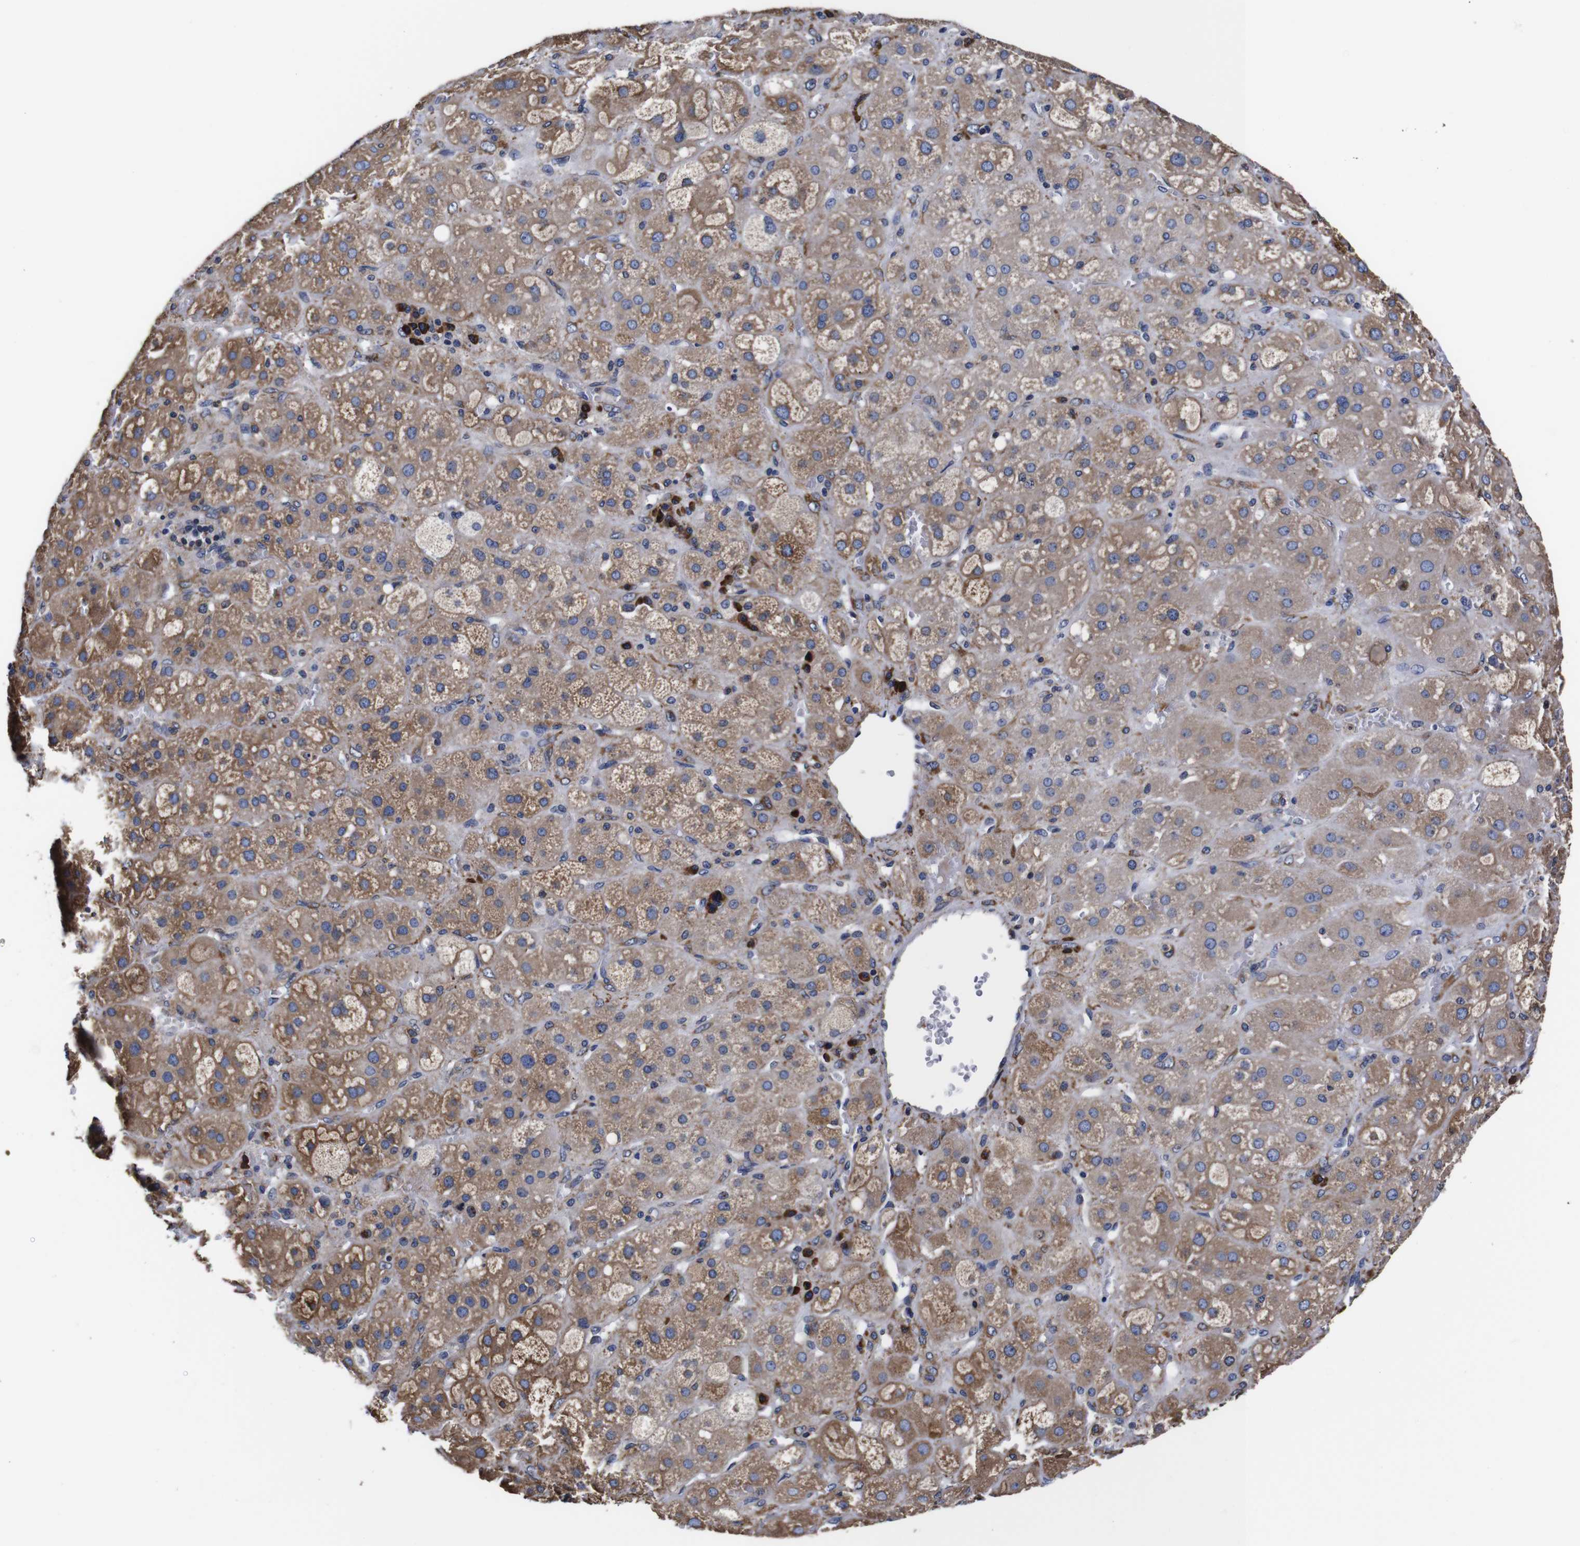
{"staining": {"intensity": "moderate", "quantity": ">75%", "location": "cytoplasmic/membranous"}, "tissue": "adrenal gland", "cell_type": "Glandular cells", "image_type": "normal", "snomed": [{"axis": "morphology", "description": "Normal tissue, NOS"}, {"axis": "topography", "description": "Adrenal gland"}], "caption": "Moderate cytoplasmic/membranous positivity is identified in approximately >75% of glandular cells in unremarkable adrenal gland. The staining was performed using DAB (3,3'-diaminobenzidine), with brown indicating positive protein expression. Nuclei are stained blue with hematoxylin.", "gene": "PPIB", "patient": {"sex": "female", "age": 47}}